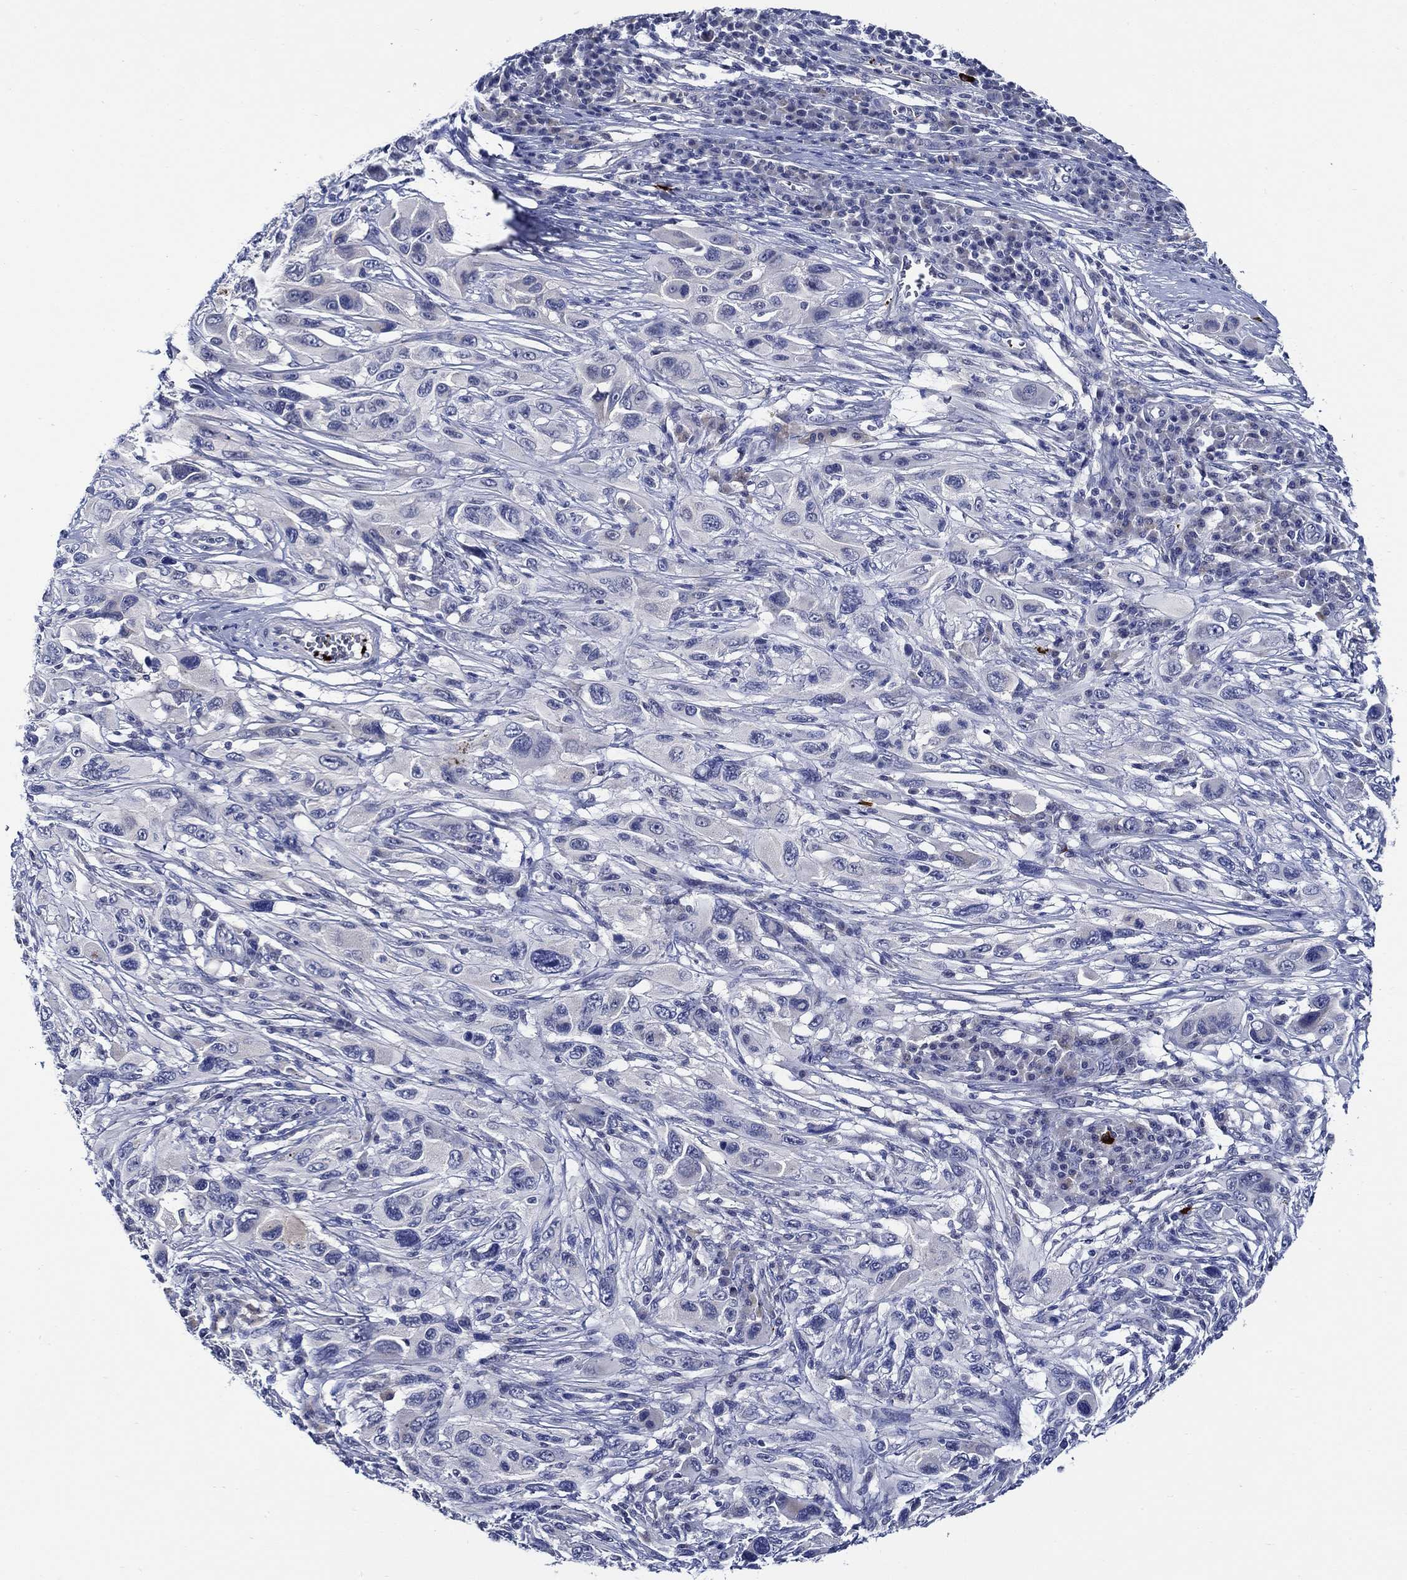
{"staining": {"intensity": "negative", "quantity": "none", "location": "none"}, "tissue": "melanoma", "cell_type": "Tumor cells", "image_type": "cancer", "snomed": [{"axis": "morphology", "description": "Malignant melanoma, NOS"}, {"axis": "topography", "description": "Skin"}], "caption": "Tumor cells show no significant protein staining in malignant melanoma.", "gene": "ALOX12", "patient": {"sex": "male", "age": 53}}